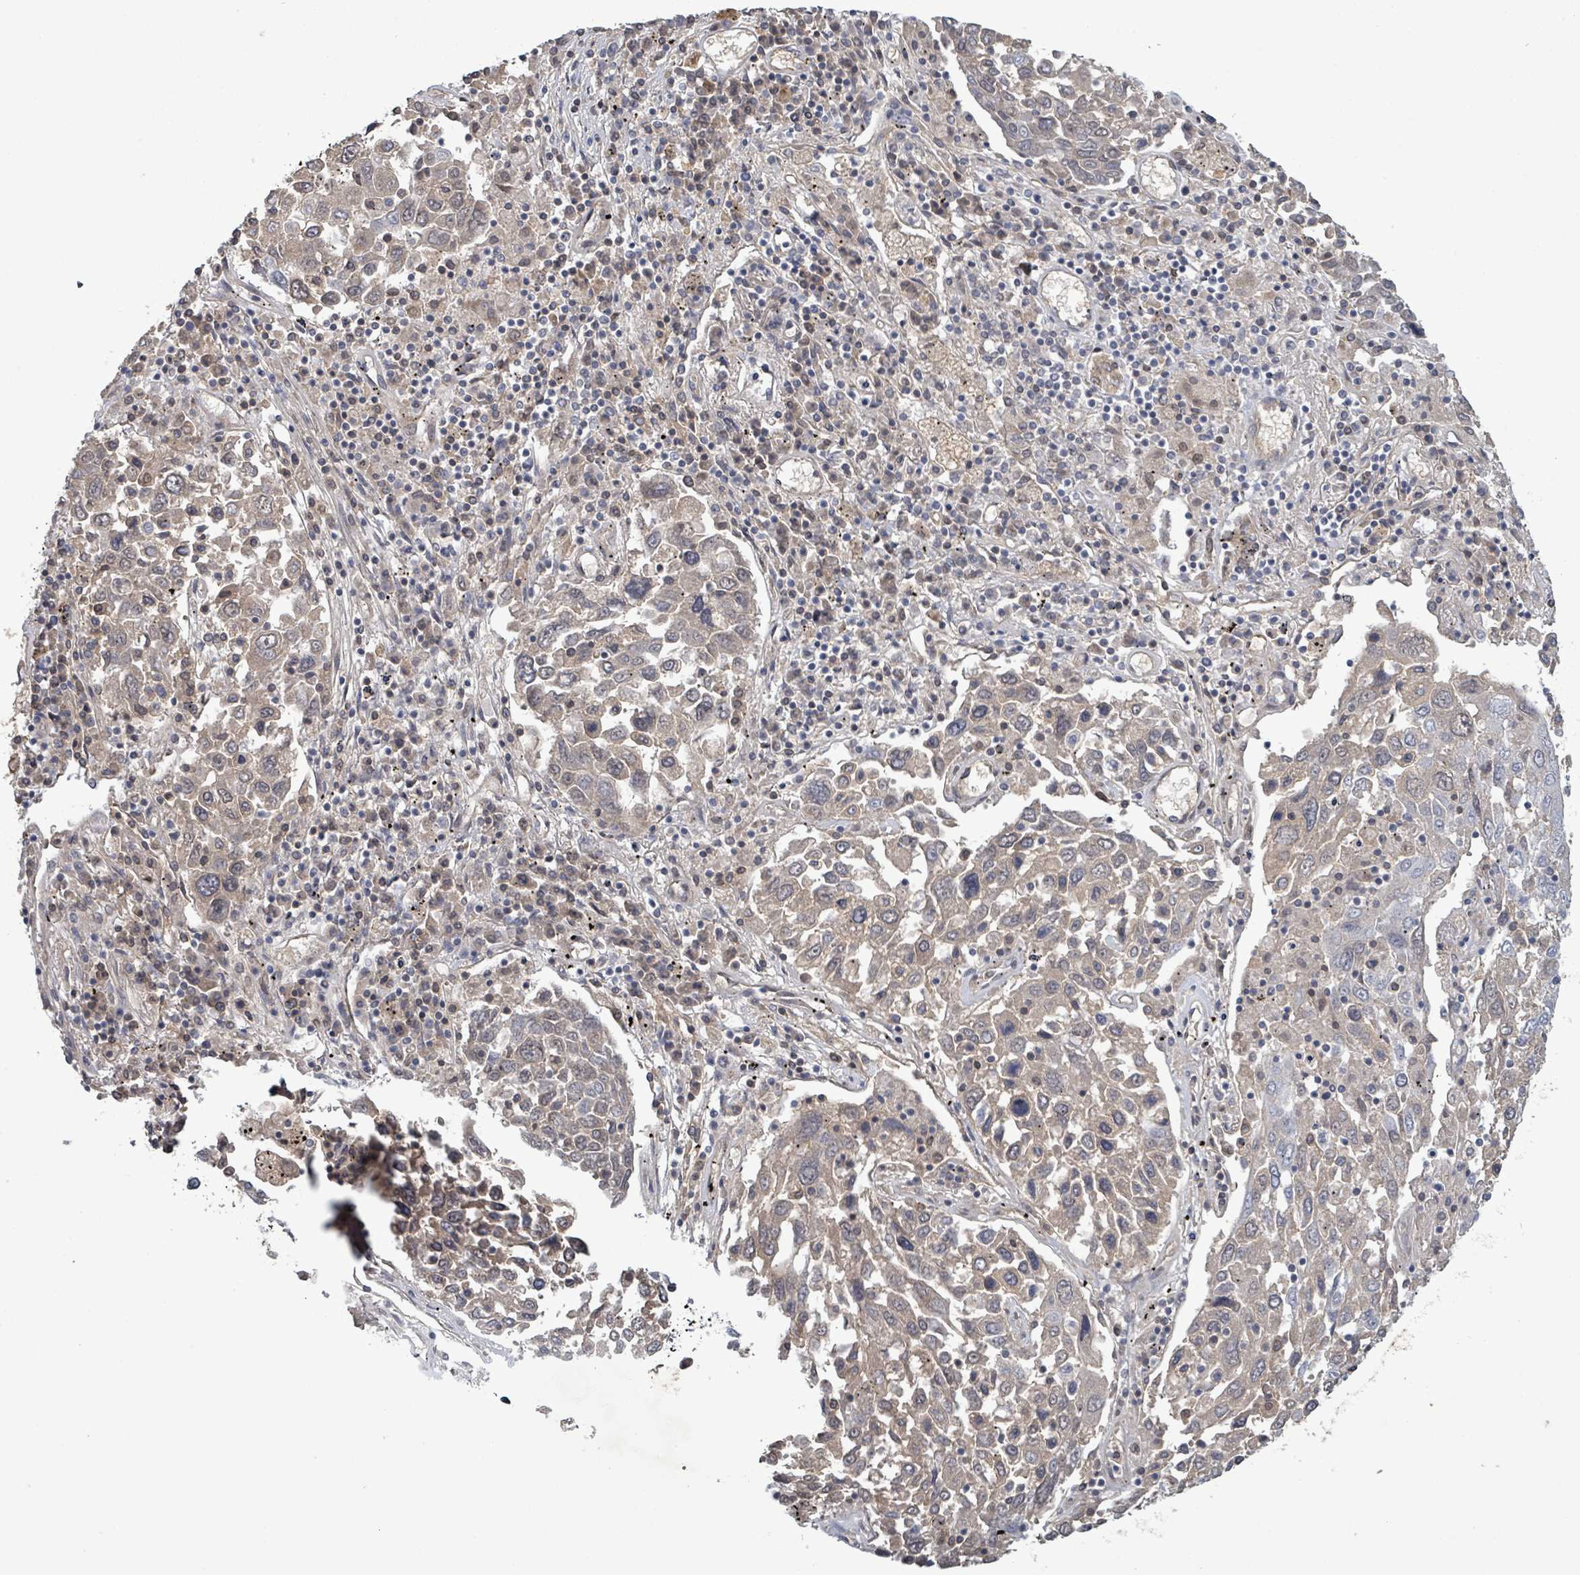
{"staining": {"intensity": "negative", "quantity": "none", "location": "none"}, "tissue": "lung cancer", "cell_type": "Tumor cells", "image_type": "cancer", "snomed": [{"axis": "morphology", "description": "Squamous cell carcinoma, NOS"}, {"axis": "topography", "description": "Lung"}], "caption": "Protein analysis of lung cancer exhibits no significant positivity in tumor cells.", "gene": "GRM8", "patient": {"sex": "male", "age": 65}}